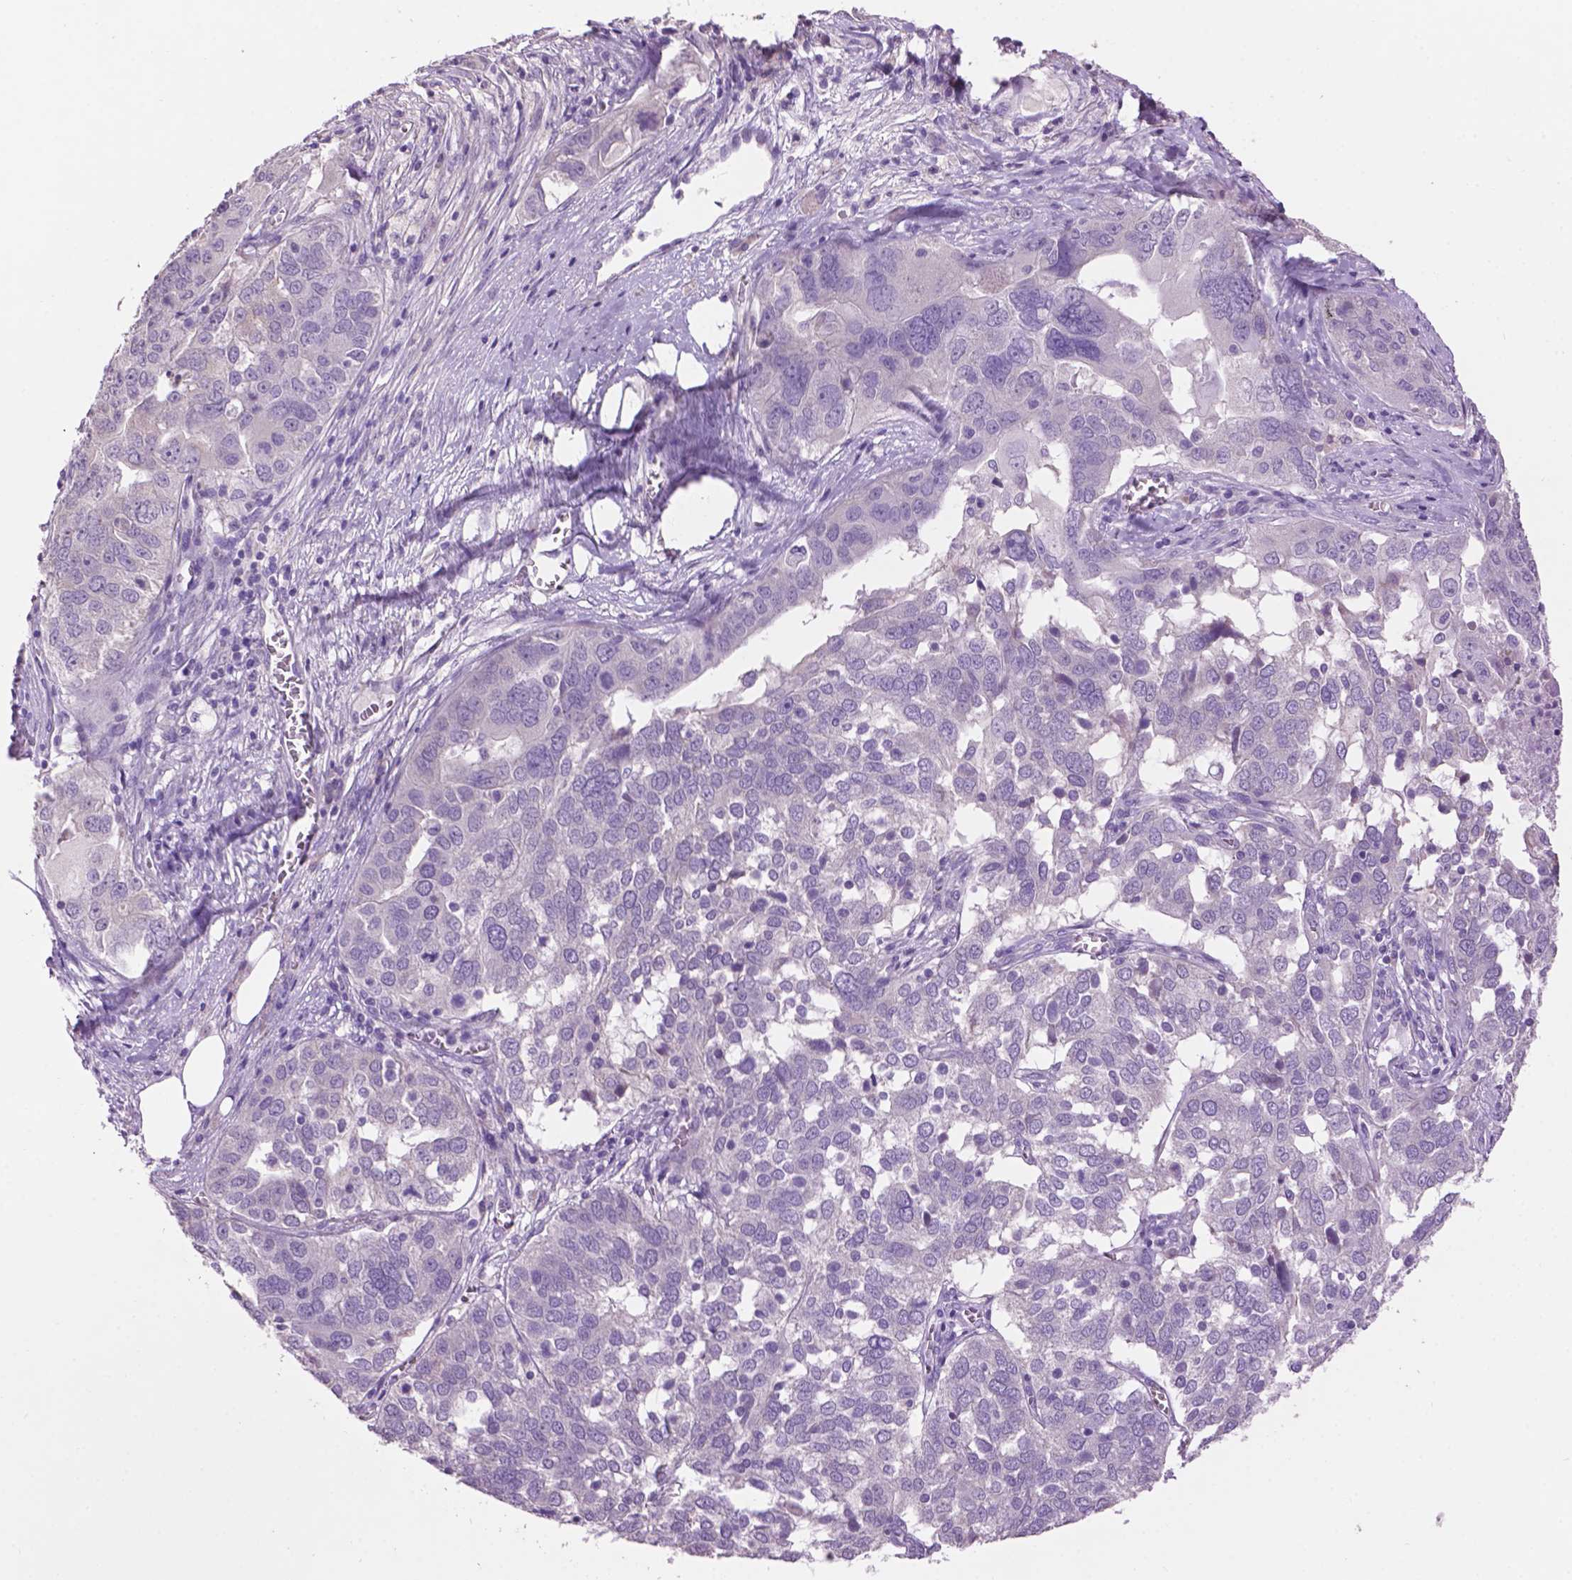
{"staining": {"intensity": "negative", "quantity": "none", "location": "none"}, "tissue": "ovarian cancer", "cell_type": "Tumor cells", "image_type": "cancer", "snomed": [{"axis": "morphology", "description": "Carcinoma, endometroid"}, {"axis": "topography", "description": "Soft tissue"}, {"axis": "topography", "description": "Ovary"}], "caption": "Immunohistochemistry of ovarian cancer (endometroid carcinoma) displays no positivity in tumor cells.", "gene": "CRYBA4", "patient": {"sex": "female", "age": 52}}